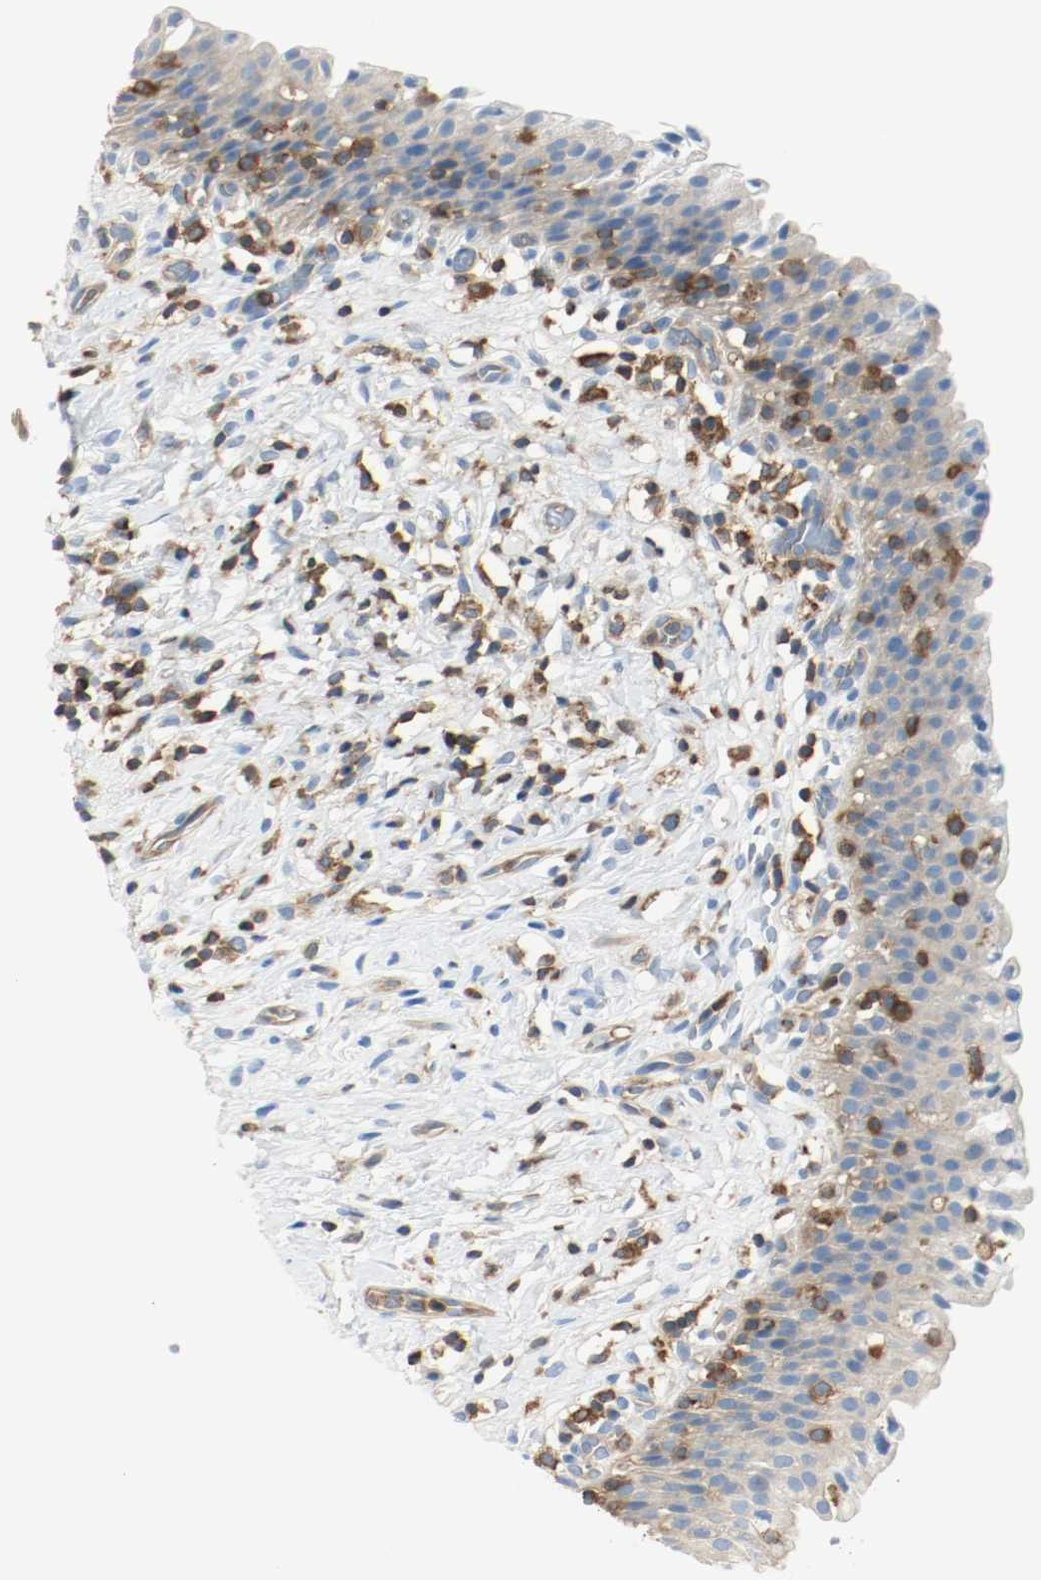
{"staining": {"intensity": "weak", "quantity": "25%-75%", "location": "cytoplasmic/membranous"}, "tissue": "urinary bladder", "cell_type": "Urothelial cells", "image_type": "normal", "snomed": [{"axis": "morphology", "description": "Normal tissue, NOS"}, {"axis": "topography", "description": "Urinary bladder"}], "caption": "Immunohistochemical staining of normal human urinary bladder displays weak cytoplasmic/membranous protein staining in about 25%-75% of urothelial cells.", "gene": "ARPC1B", "patient": {"sex": "male", "age": 51}}